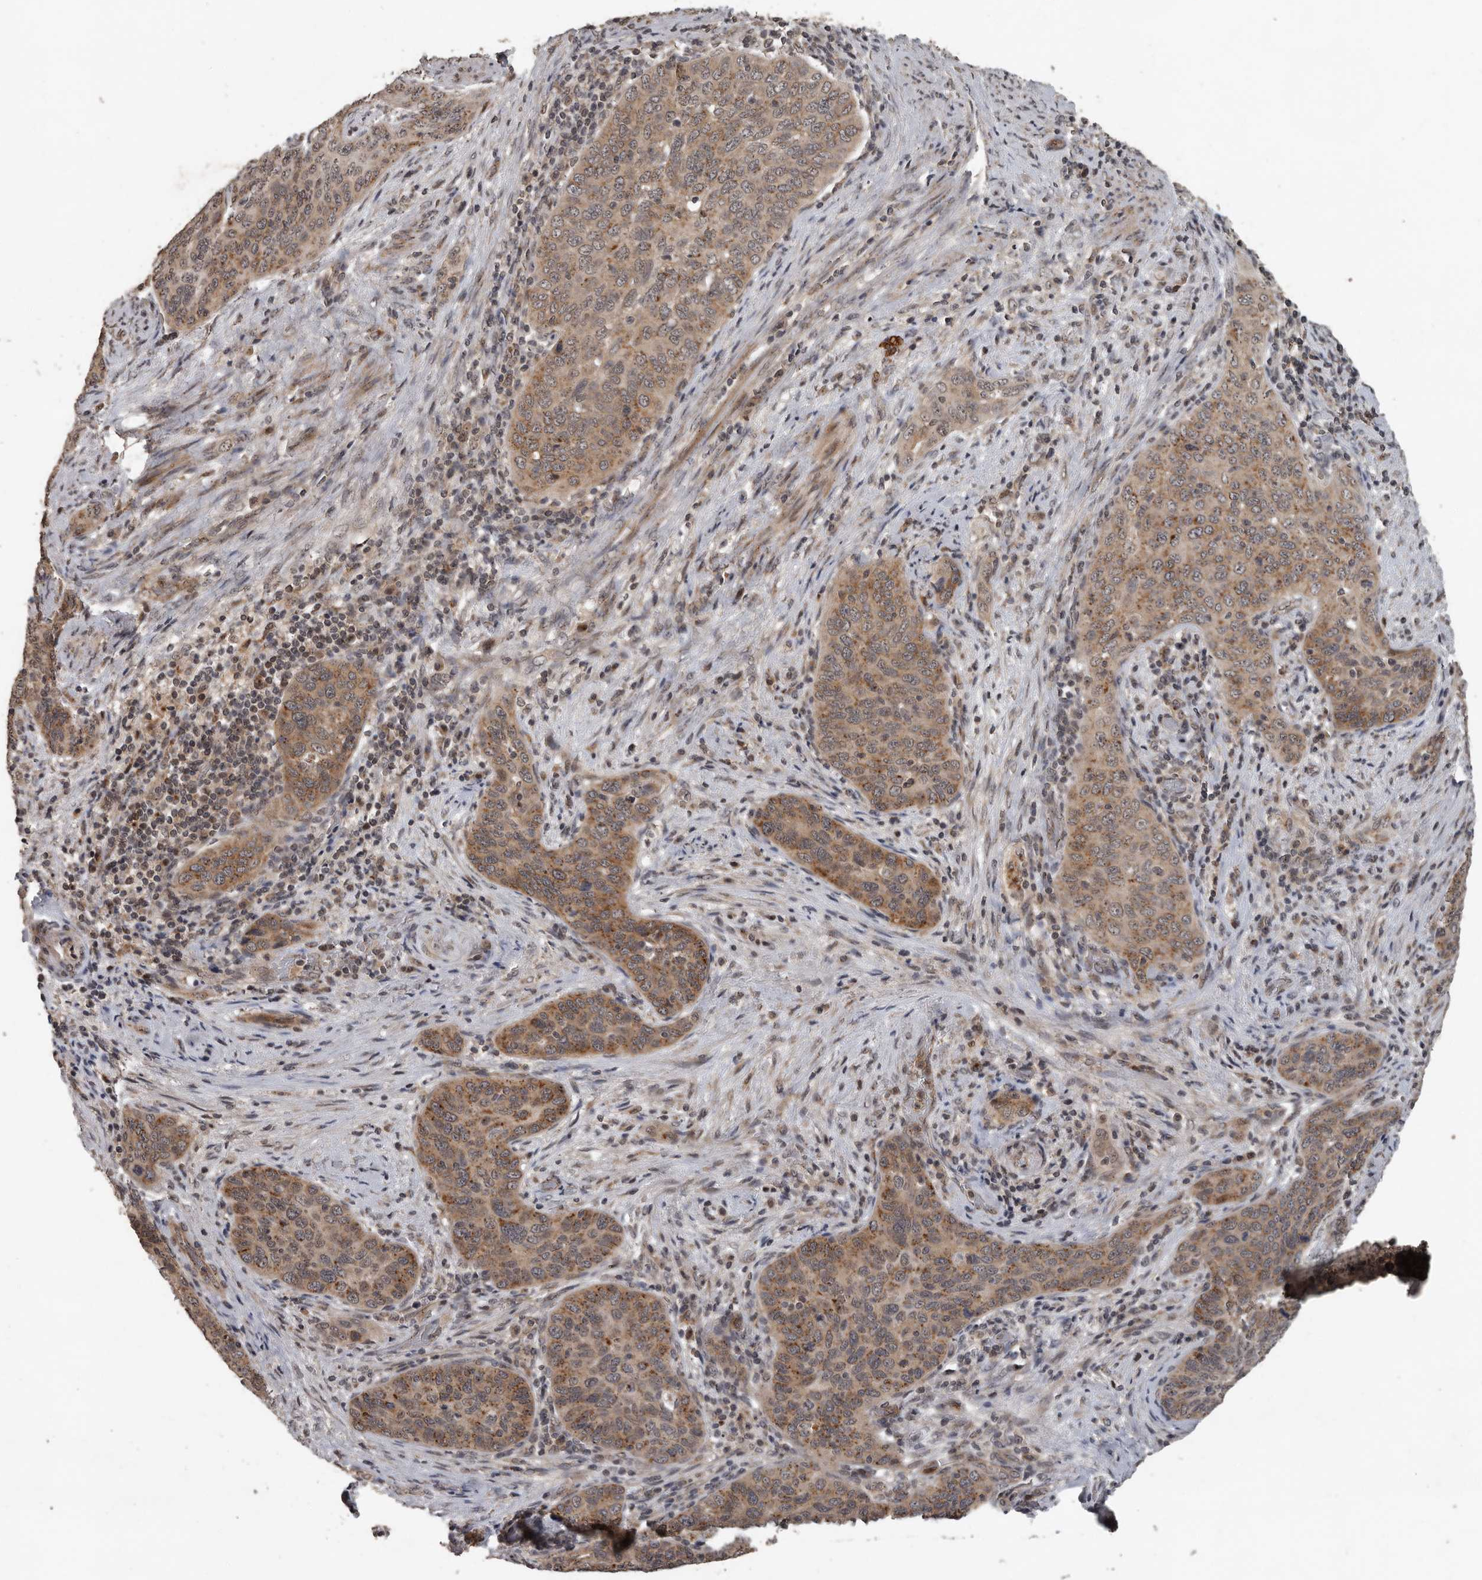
{"staining": {"intensity": "moderate", "quantity": ">75%", "location": "cytoplasmic/membranous"}, "tissue": "cervical cancer", "cell_type": "Tumor cells", "image_type": "cancer", "snomed": [{"axis": "morphology", "description": "Squamous cell carcinoma, NOS"}, {"axis": "topography", "description": "Cervix"}], "caption": "The immunohistochemical stain shows moderate cytoplasmic/membranous staining in tumor cells of cervical cancer (squamous cell carcinoma) tissue.", "gene": "CEP350", "patient": {"sex": "female", "age": 60}}